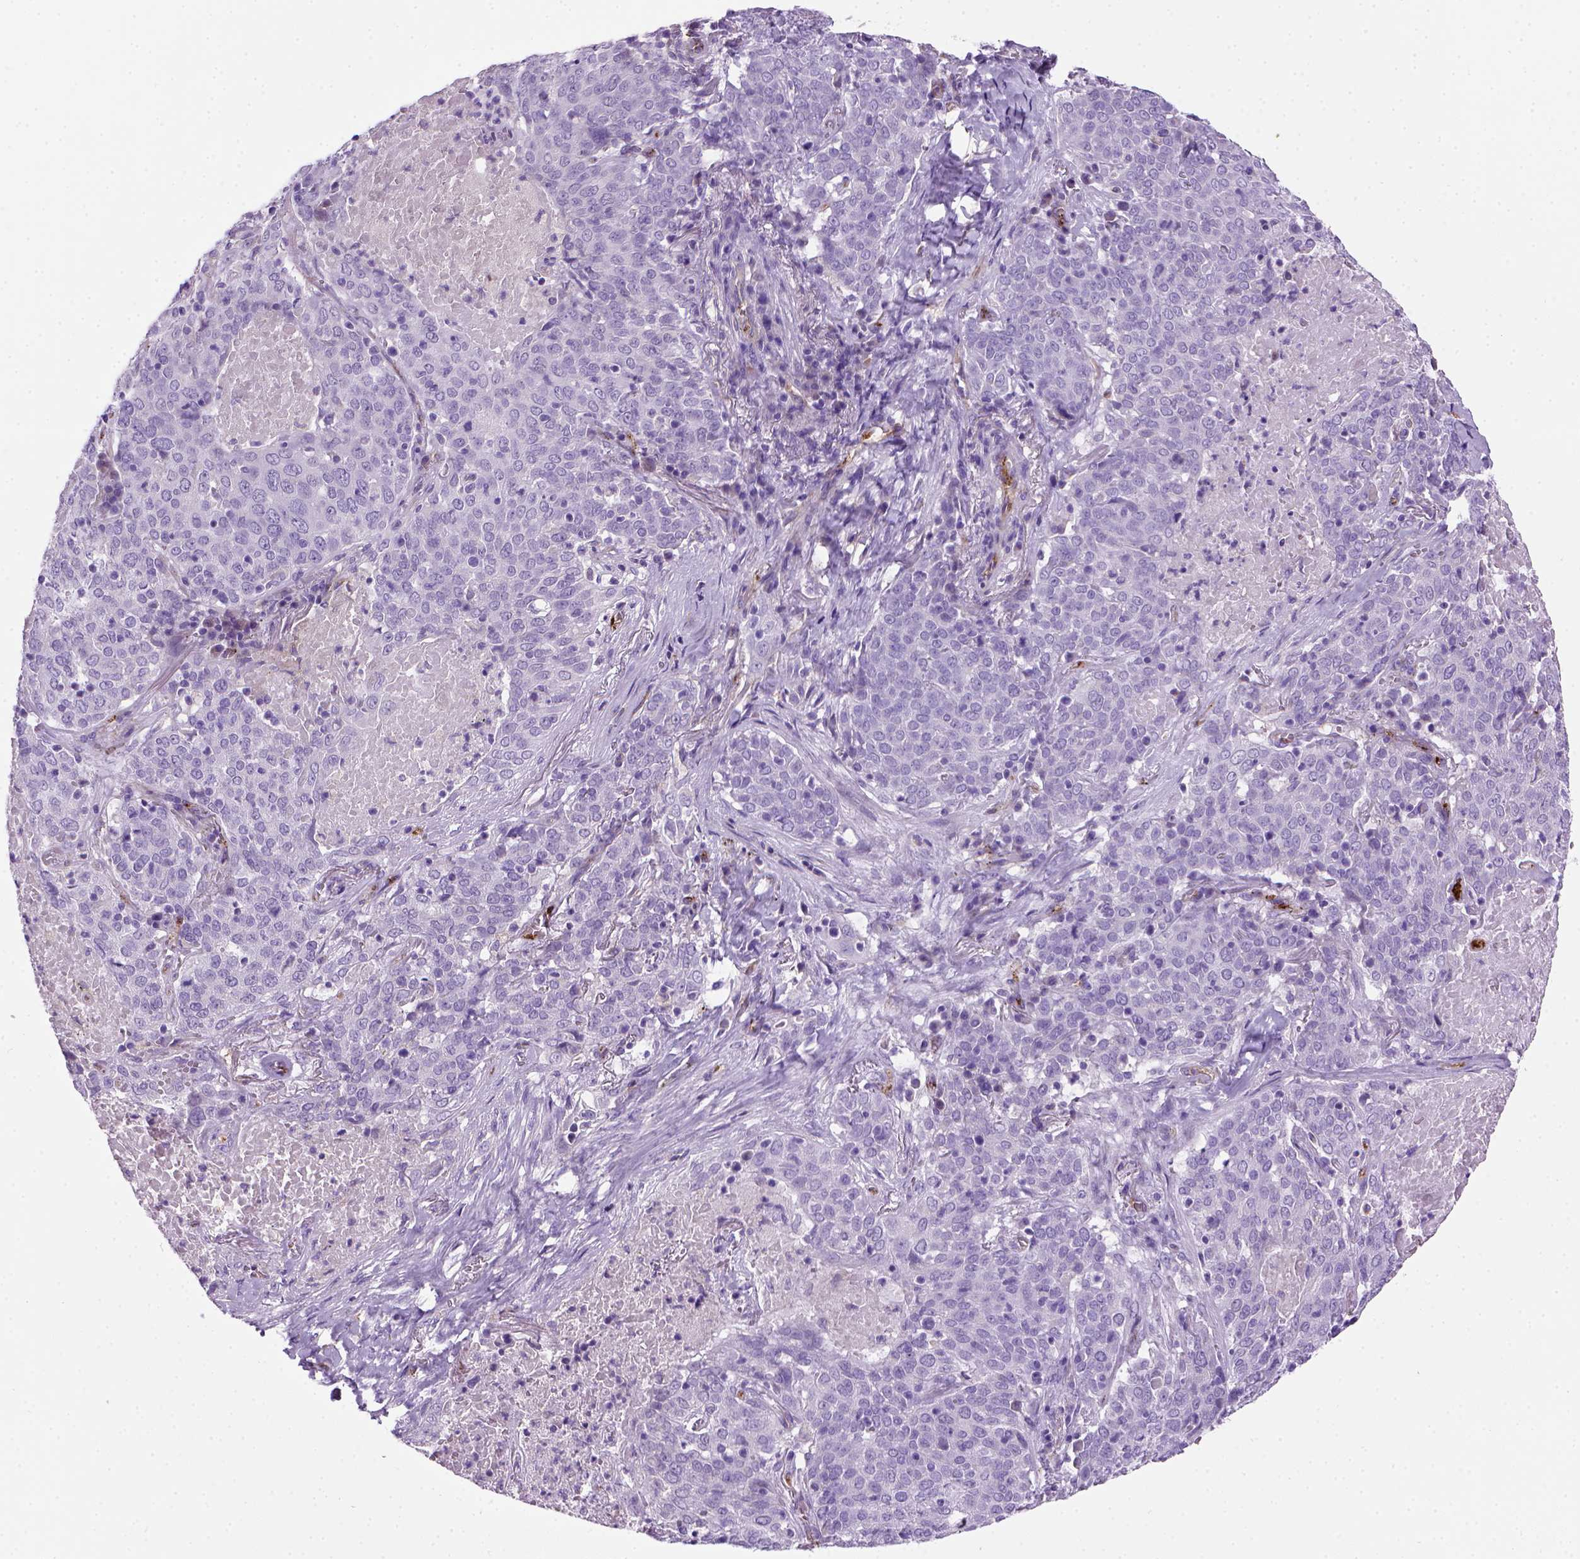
{"staining": {"intensity": "negative", "quantity": "none", "location": "none"}, "tissue": "lung cancer", "cell_type": "Tumor cells", "image_type": "cancer", "snomed": [{"axis": "morphology", "description": "Squamous cell carcinoma, NOS"}, {"axis": "topography", "description": "Lung"}], "caption": "Immunohistochemistry of human lung cancer (squamous cell carcinoma) reveals no expression in tumor cells.", "gene": "VWF", "patient": {"sex": "male", "age": 82}}